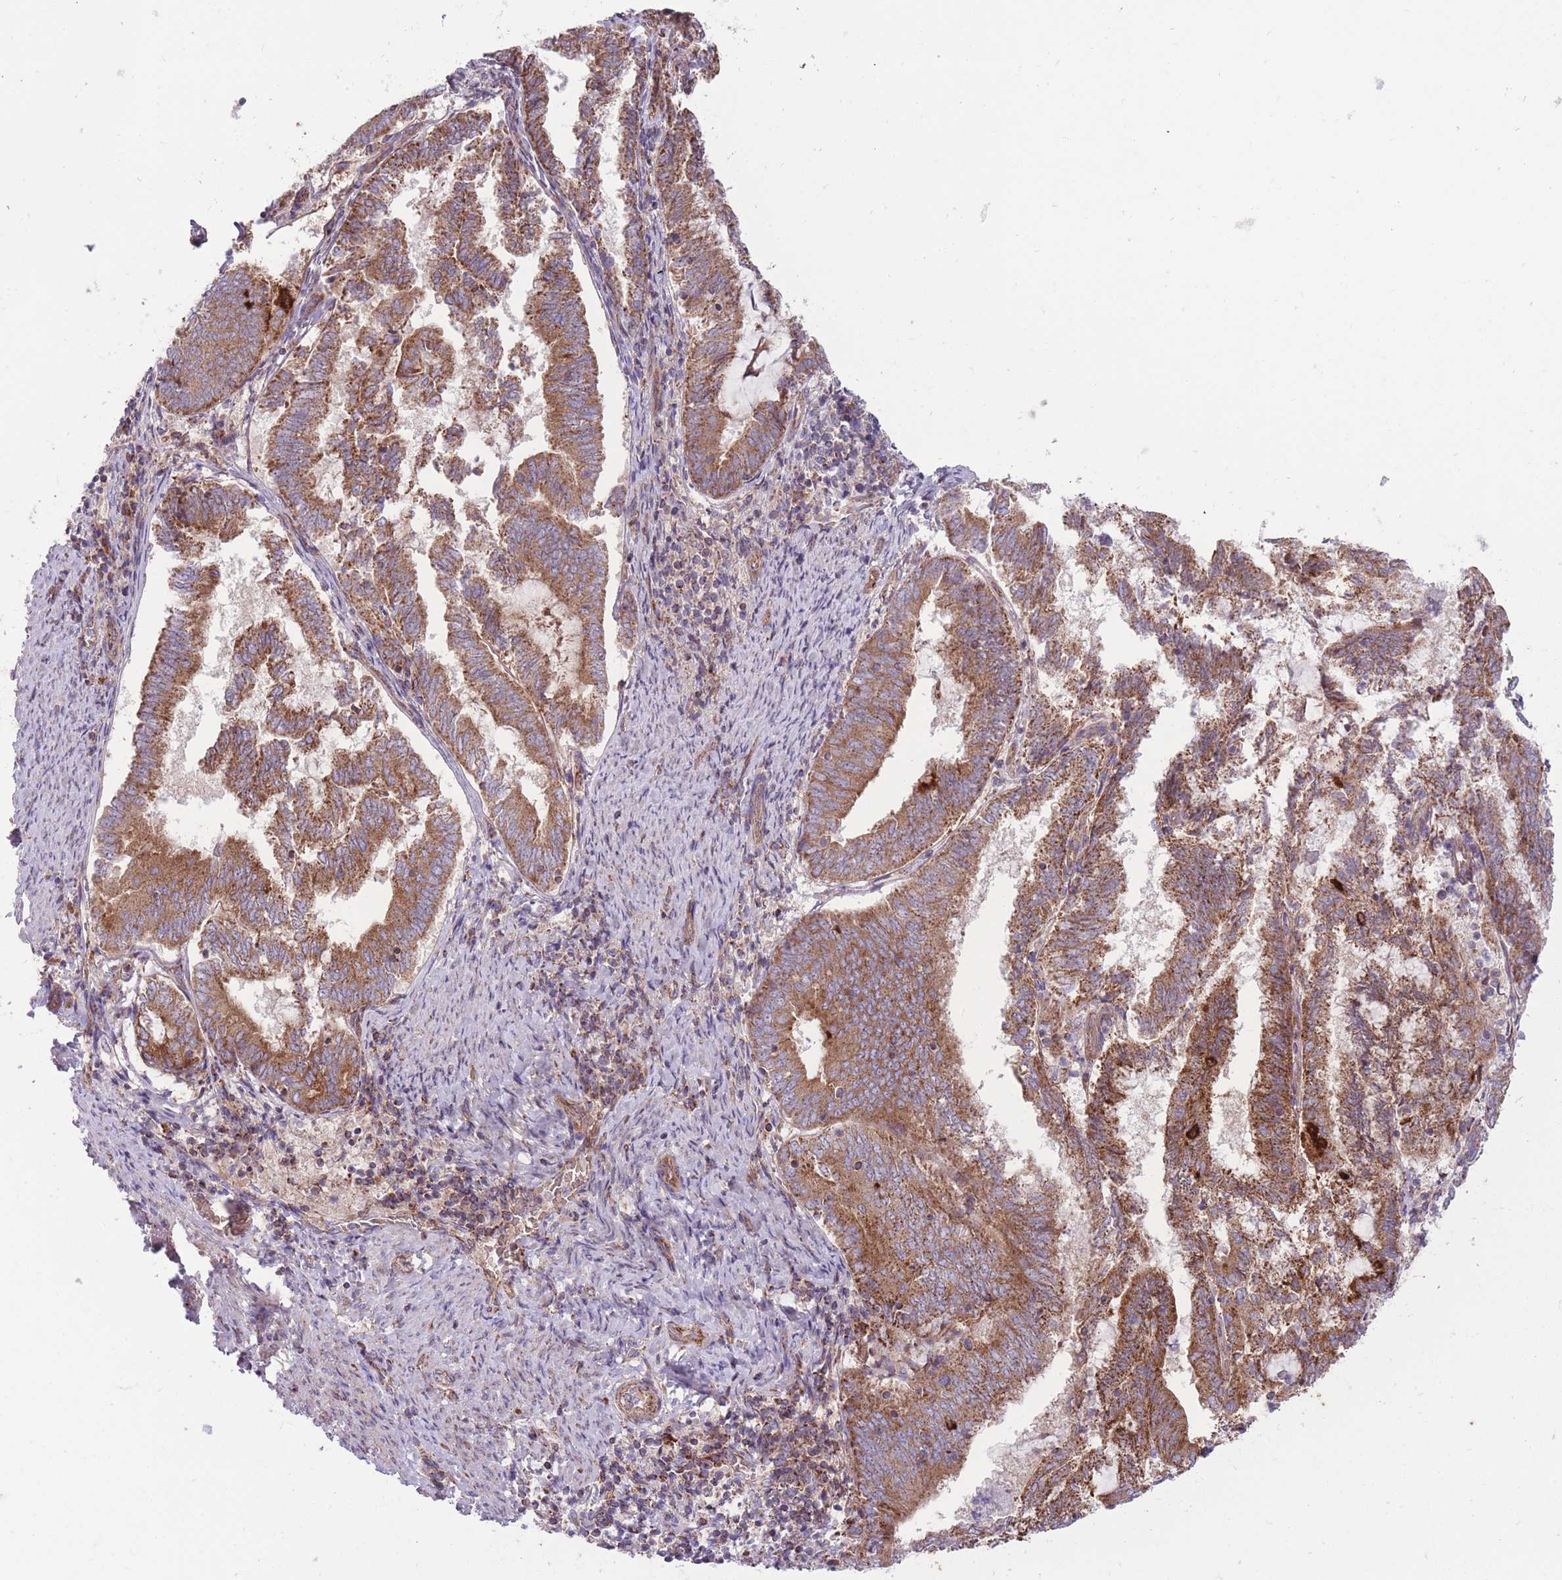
{"staining": {"intensity": "moderate", "quantity": ">75%", "location": "cytoplasmic/membranous"}, "tissue": "endometrial cancer", "cell_type": "Tumor cells", "image_type": "cancer", "snomed": [{"axis": "morphology", "description": "Adenocarcinoma, NOS"}, {"axis": "topography", "description": "Endometrium"}], "caption": "A brown stain labels moderate cytoplasmic/membranous positivity of a protein in human adenocarcinoma (endometrial) tumor cells.", "gene": "ANKRD10", "patient": {"sex": "female", "age": 80}}